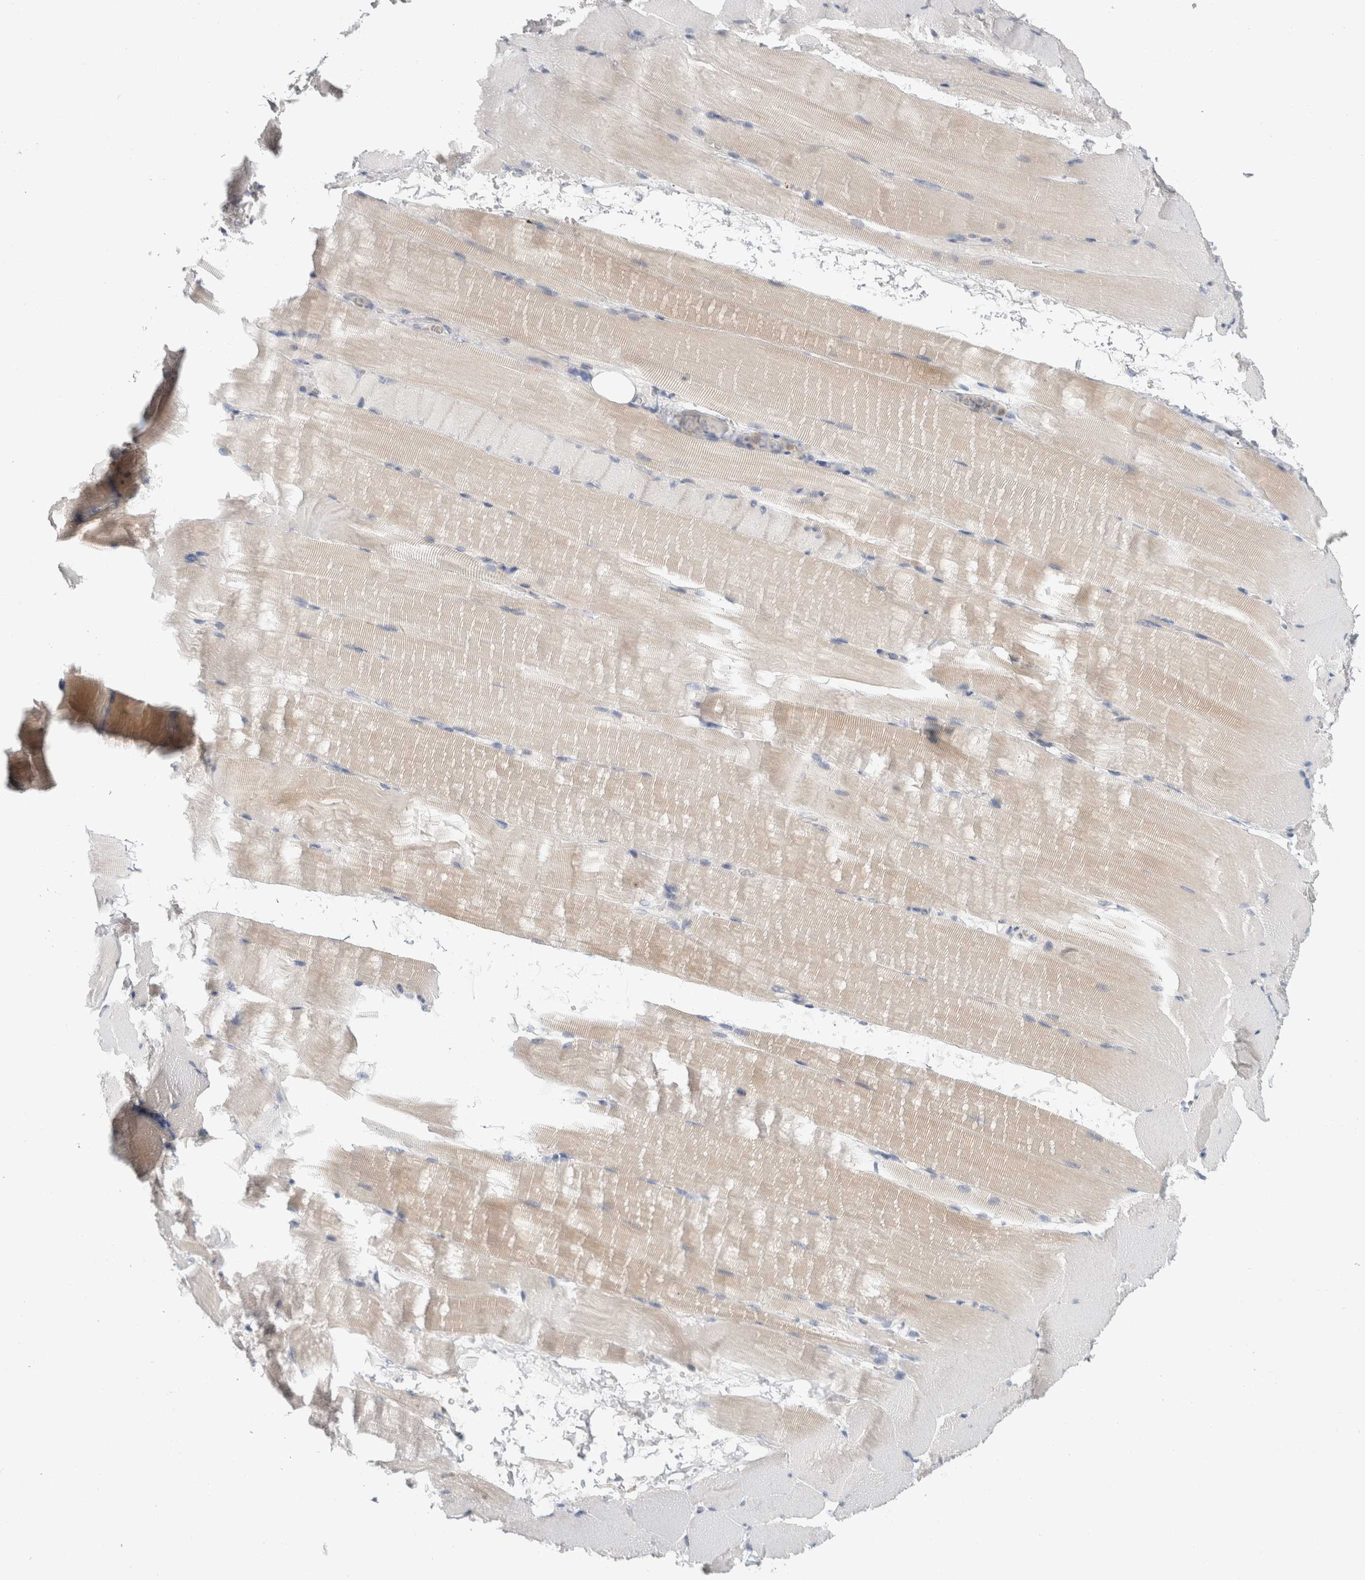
{"staining": {"intensity": "weak", "quantity": "<25%", "location": "cytoplasmic/membranous"}, "tissue": "skeletal muscle", "cell_type": "Myocytes", "image_type": "normal", "snomed": [{"axis": "morphology", "description": "Normal tissue, NOS"}, {"axis": "topography", "description": "Skeletal muscle"}, {"axis": "topography", "description": "Parathyroid gland"}], "caption": "Immunohistochemical staining of benign skeletal muscle exhibits no significant expression in myocytes. Brightfield microscopy of immunohistochemistry (IHC) stained with DAB (brown) and hematoxylin (blue), captured at high magnification.", "gene": "CD55", "patient": {"sex": "female", "age": 37}}